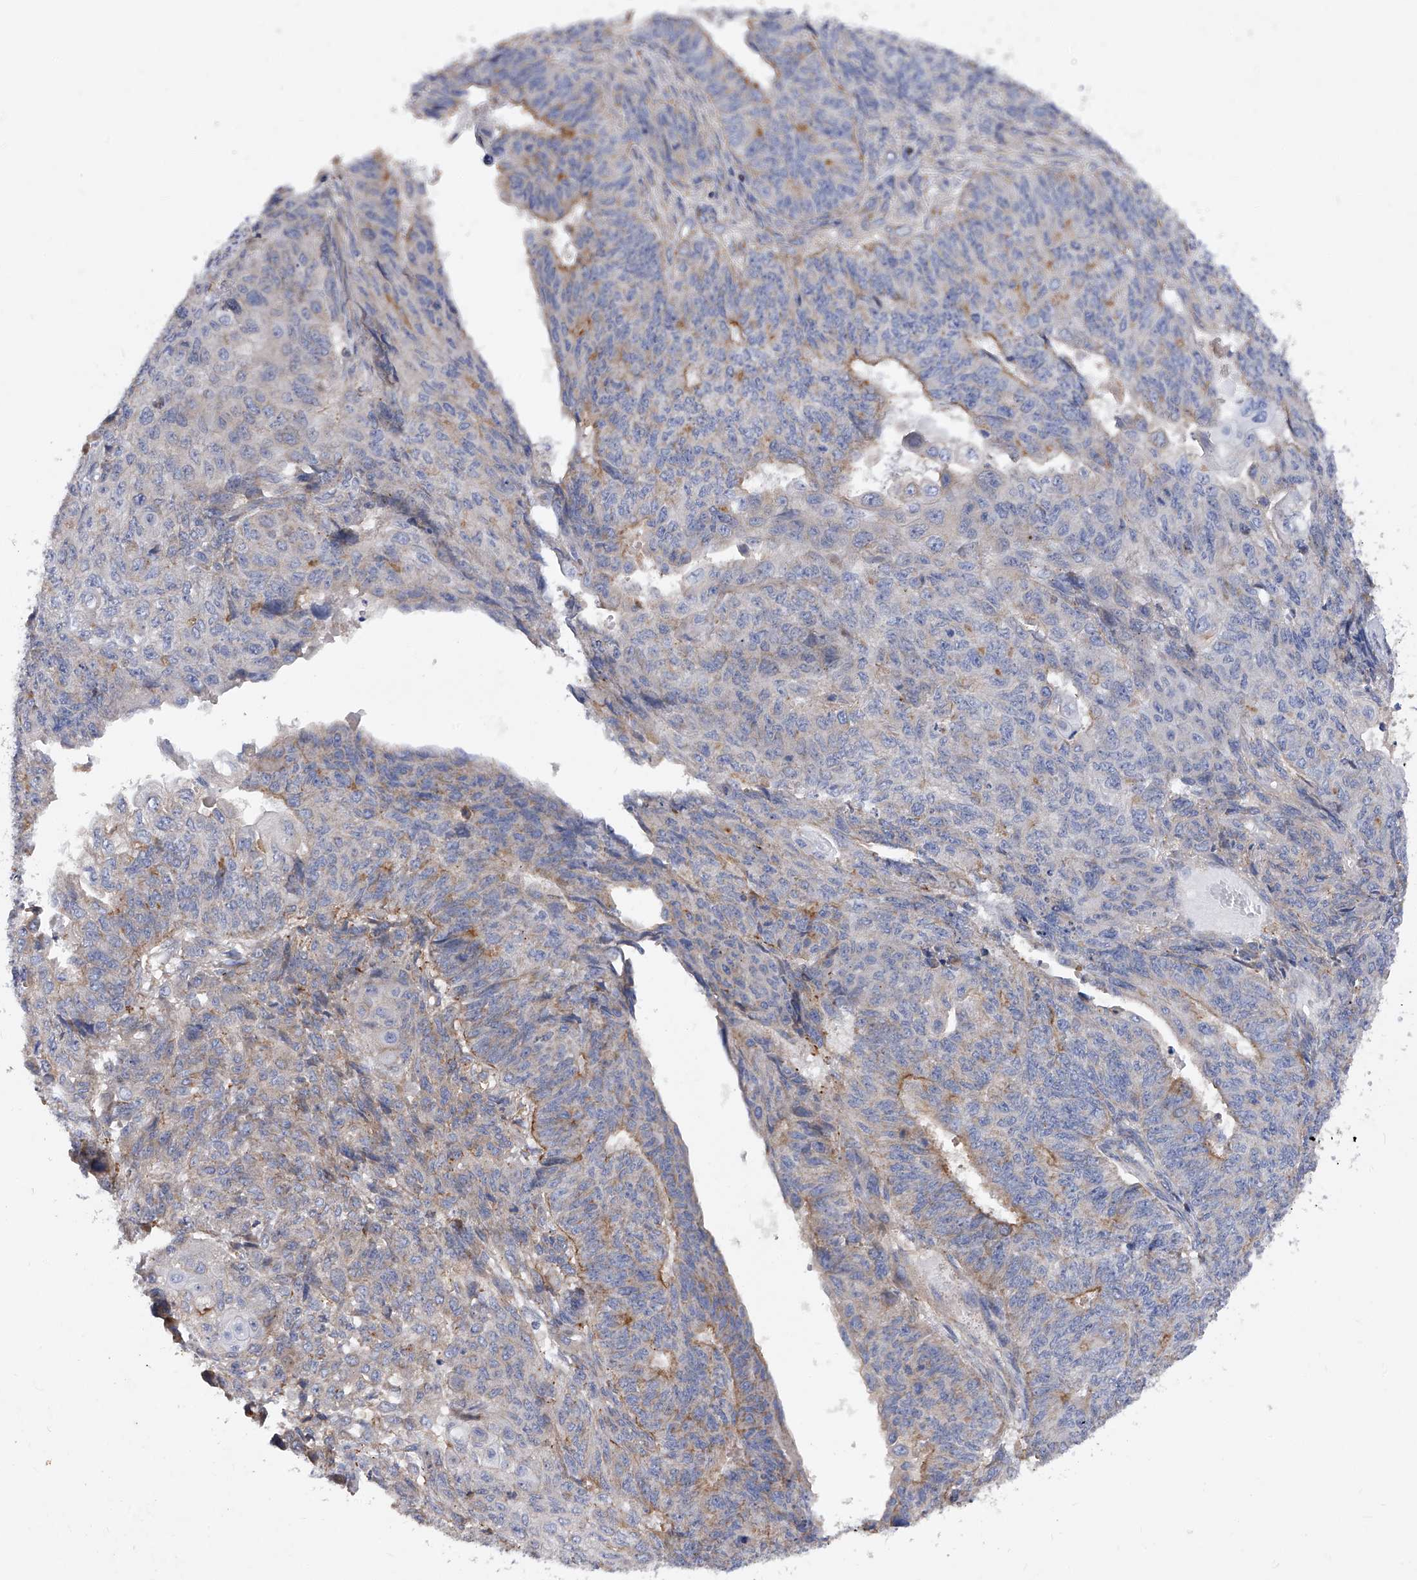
{"staining": {"intensity": "moderate", "quantity": "<25%", "location": "cytoplasmic/membranous"}, "tissue": "endometrial cancer", "cell_type": "Tumor cells", "image_type": "cancer", "snomed": [{"axis": "morphology", "description": "Adenocarcinoma, NOS"}, {"axis": "topography", "description": "Endometrium"}], "caption": "Immunohistochemical staining of endometrial cancer shows low levels of moderate cytoplasmic/membranous positivity in approximately <25% of tumor cells. (brown staining indicates protein expression, while blue staining denotes nuclei).", "gene": "PDSS2", "patient": {"sex": "female", "age": 32}}